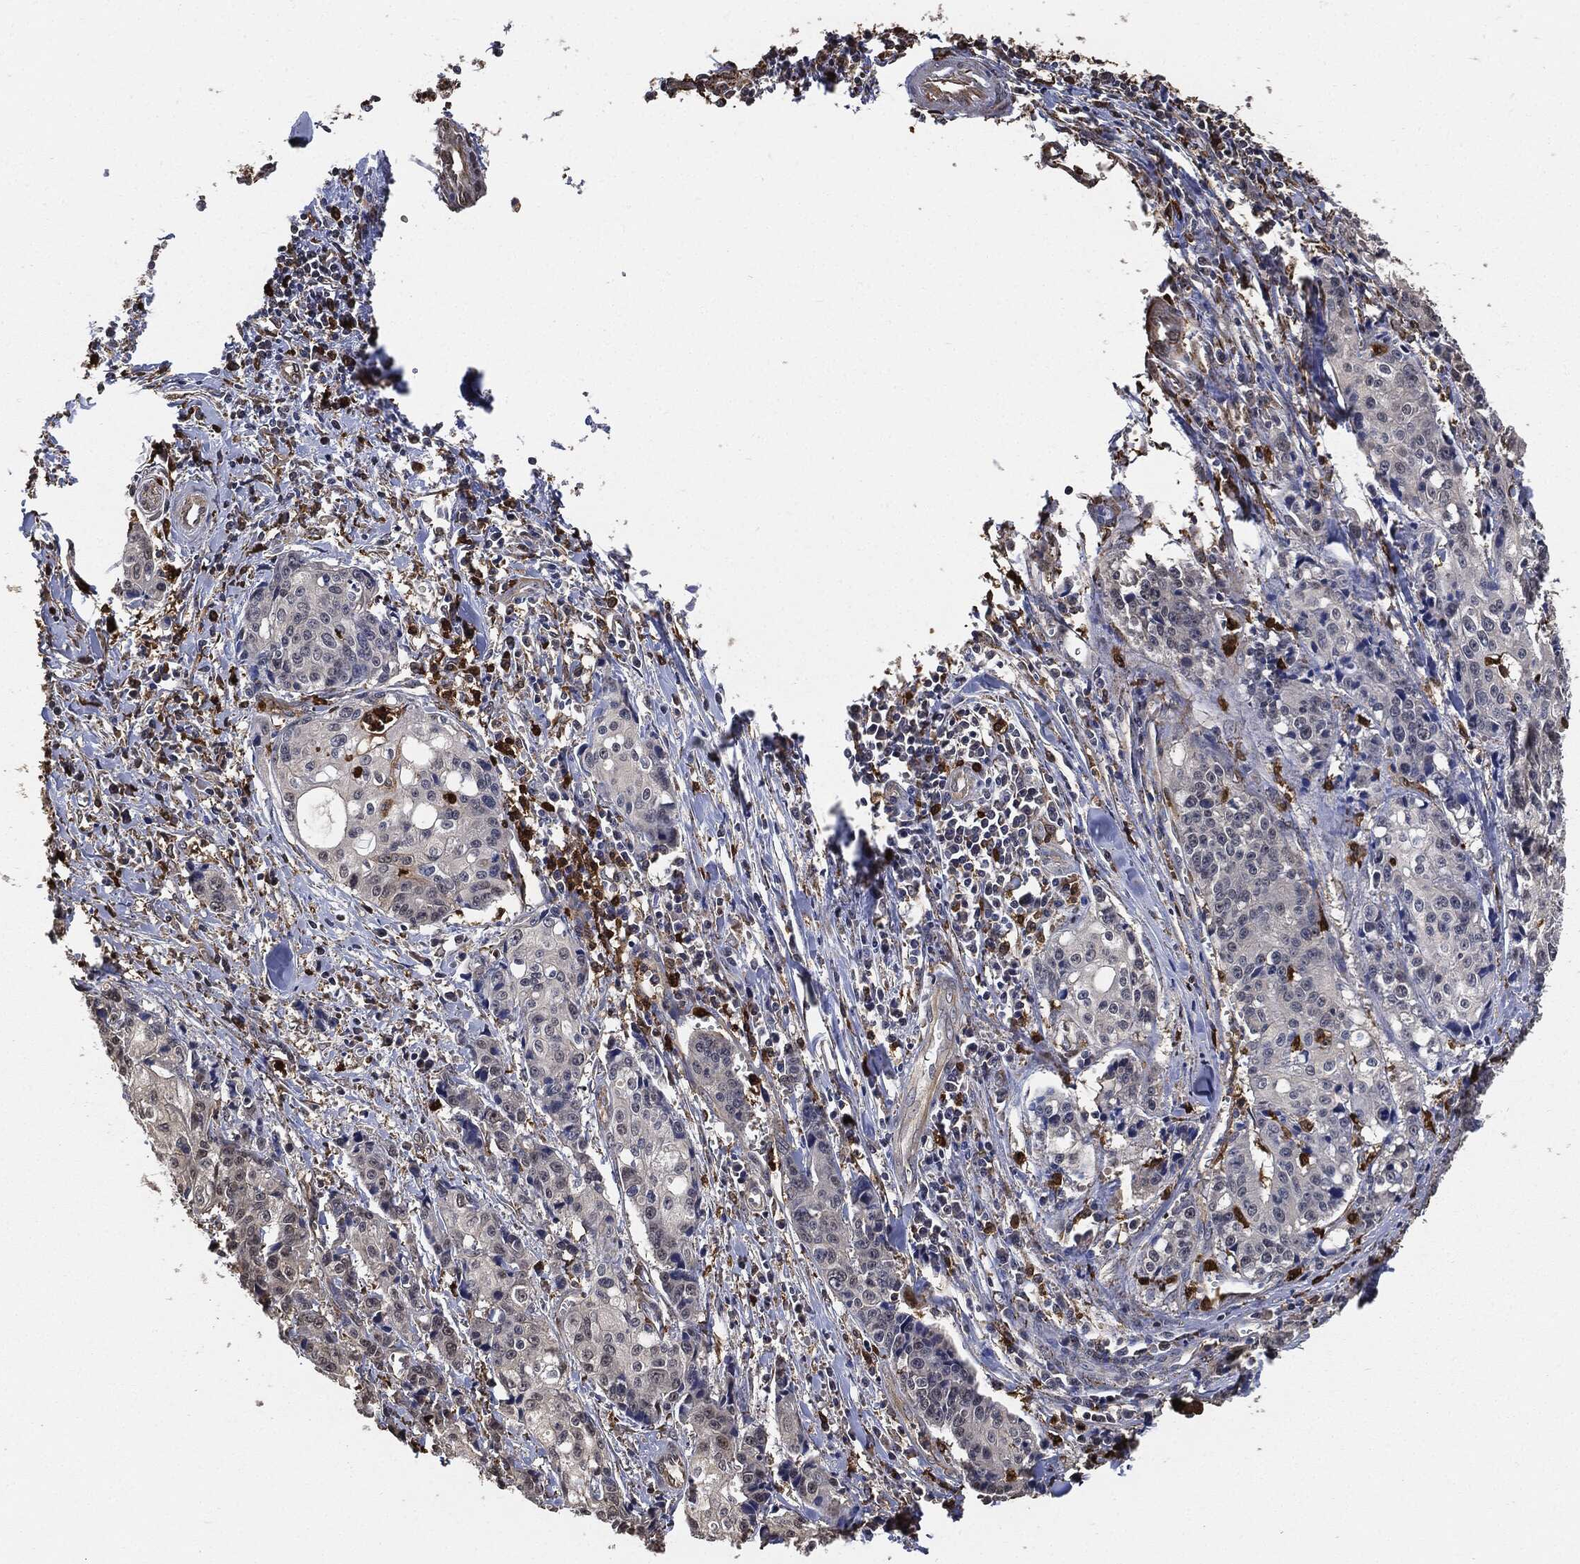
{"staining": {"intensity": "negative", "quantity": "none", "location": "none"}, "tissue": "pancreatic cancer", "cell_type": "Tumor cells", "image_type": "cancer", "snomed": [{"axis": "morphology", "description": "Adenocarcinoma, NOS"}, {"axis": "topography", "description": "Pancreas"}], "caption": "Tumor cells are negative for protein expression in human pancreatic cancer. (Immunohistochemistry (ihc), brightfield microscopy, high magnification).", "gene": "S100A9", "patient": {"sex": "male", "age": 64}}